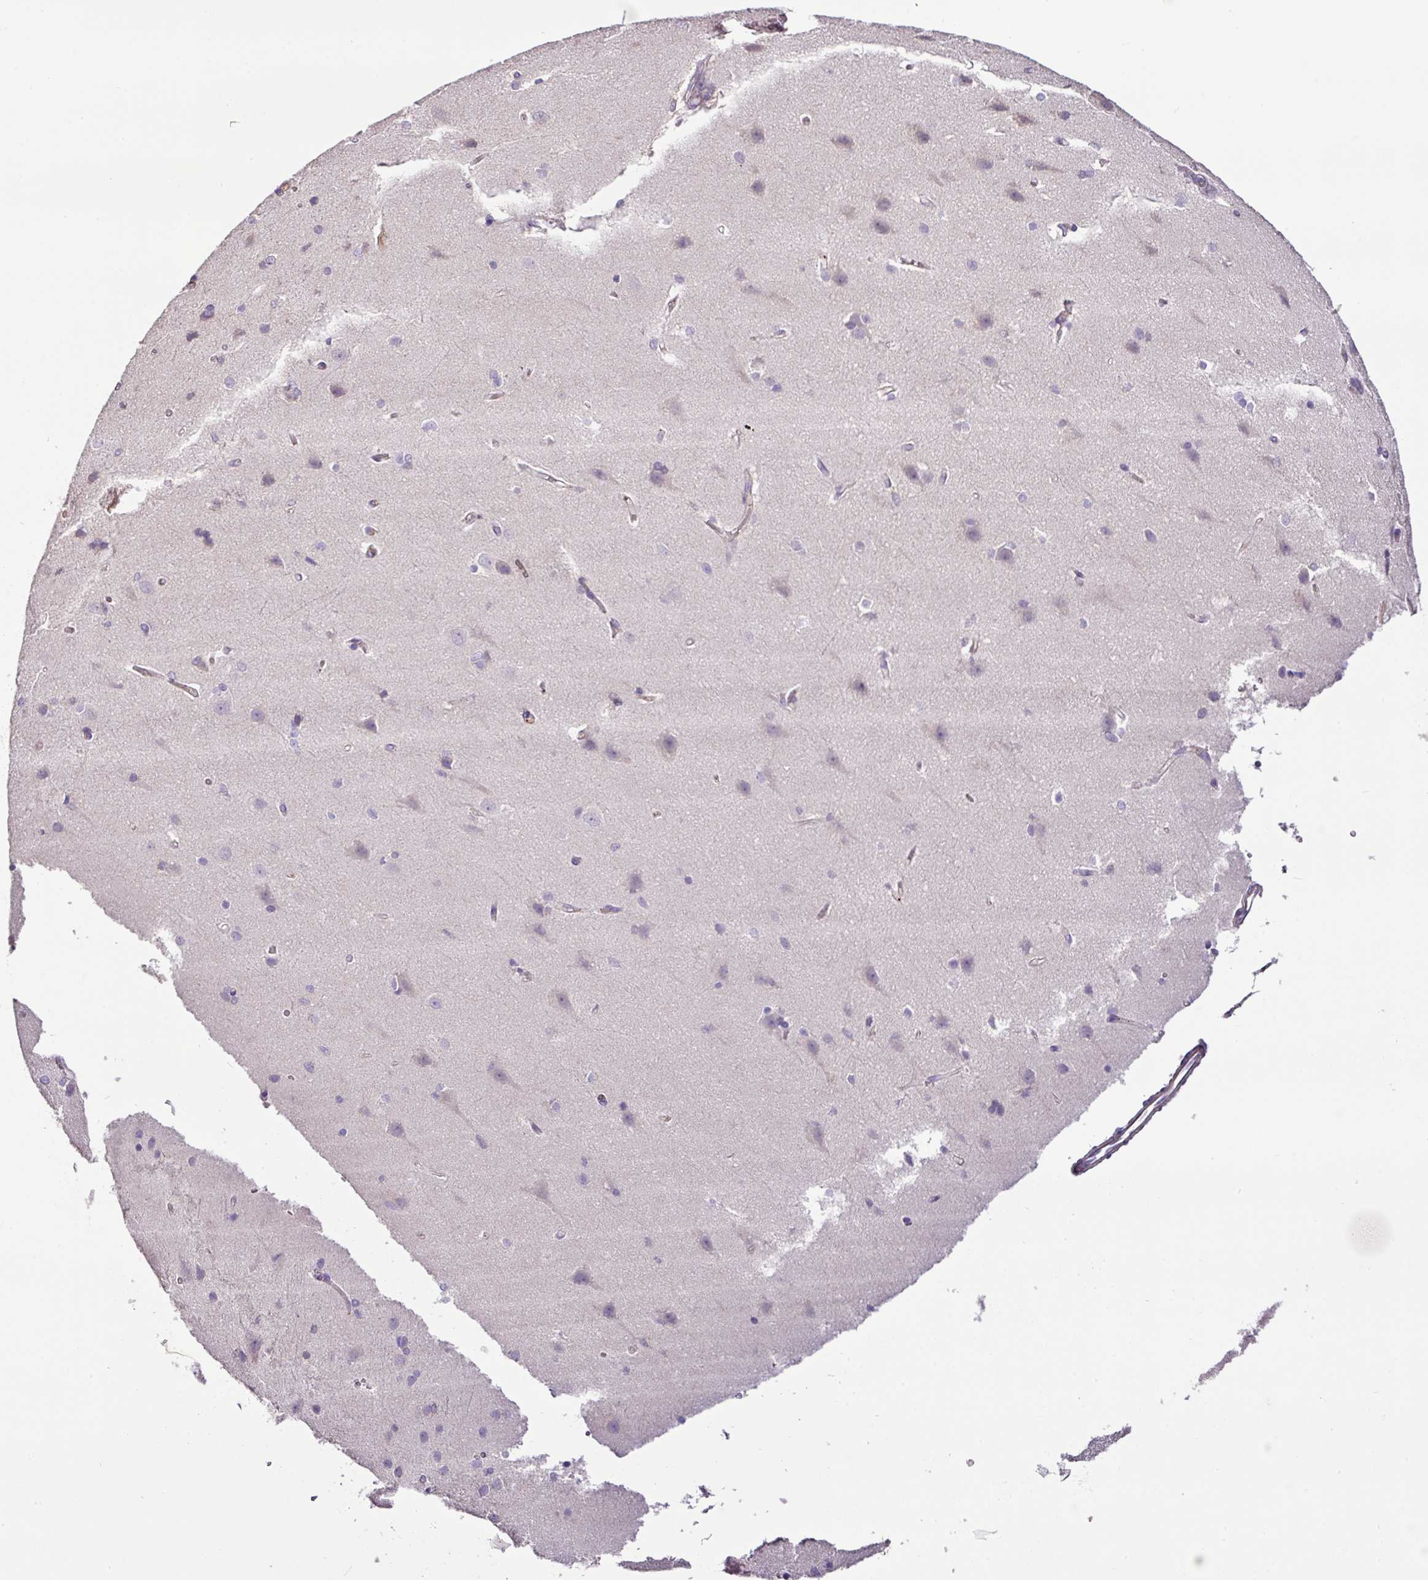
{"staining": {"intensity": "negative", "quantity": "none", "location": "none"}, "tissue": "cerebral cortex", "cell_type": "Endothelial cells", "image_type": "normal", "snomed": [{"axis": "morphology", "description": "Normal tissue, NOS"}, {"axis": "topography", "description": "Cerebral cortex"}], "caption": "An image of cerebral cortex stained for a protein exhibits no brown staining in endothelial cells.", "gene": "AGR3", "patient": {"sex": "male", "age": 37}}